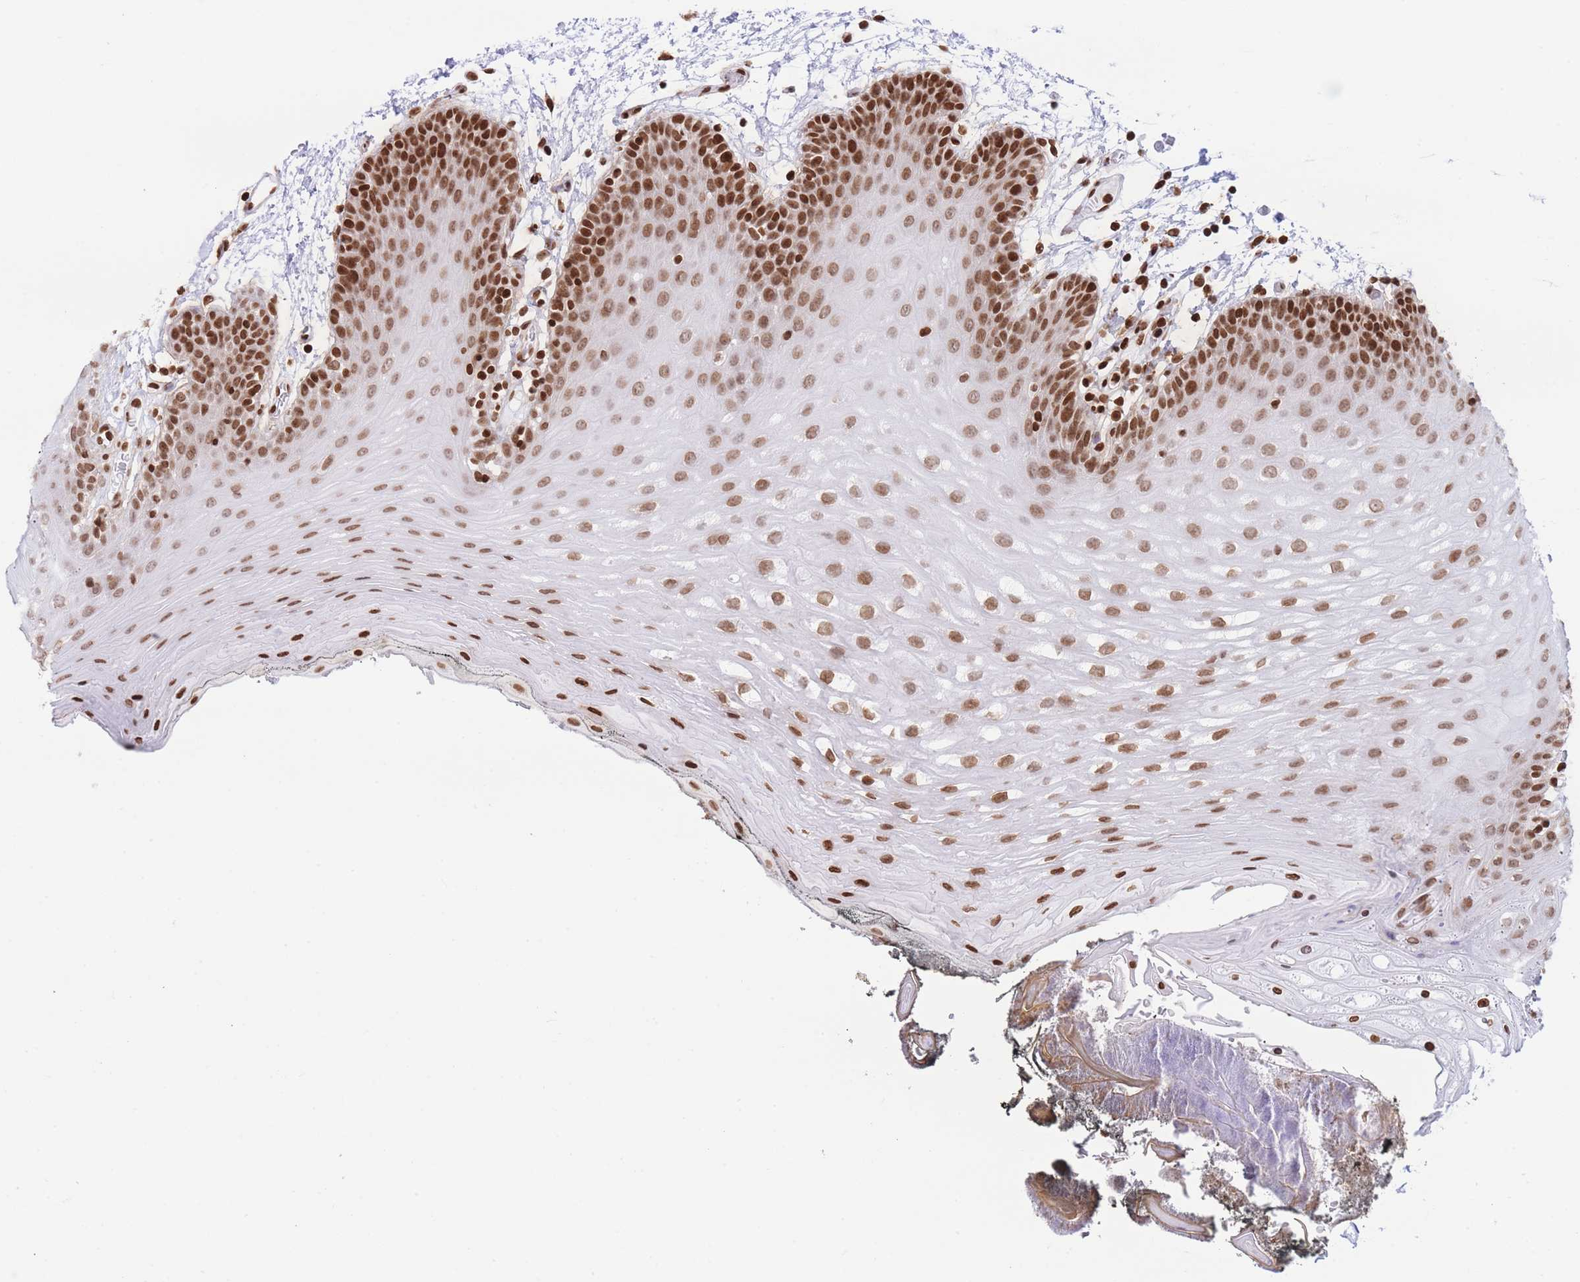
{"staining": {"intensity": "strong", "quantity": ">75%", "location": "nuclear"}, "tissue": "oral mucosa", "cell_type": "Squamous epithelial cells", "image_type": "normal", "snomed": [{"axis": "morphology", "description": "Normal tissue, NOS"}, {"axis": "morphology", "description": "Squamous cell carcinoma, NOS"}, {"axis": "topography", "description": "Oral tissue"}, {"axis": "topography", "description": "Head-Neck"}], "caption": "Oral mucosa stained with DAB (3,3'-diaminobenzidine) IHC reveals high levels of strong nuclear positivity in about >75% of squamous epithelial cells.", "gene": "H2BC10", "patient": {"sex": "female", "age": 81}}